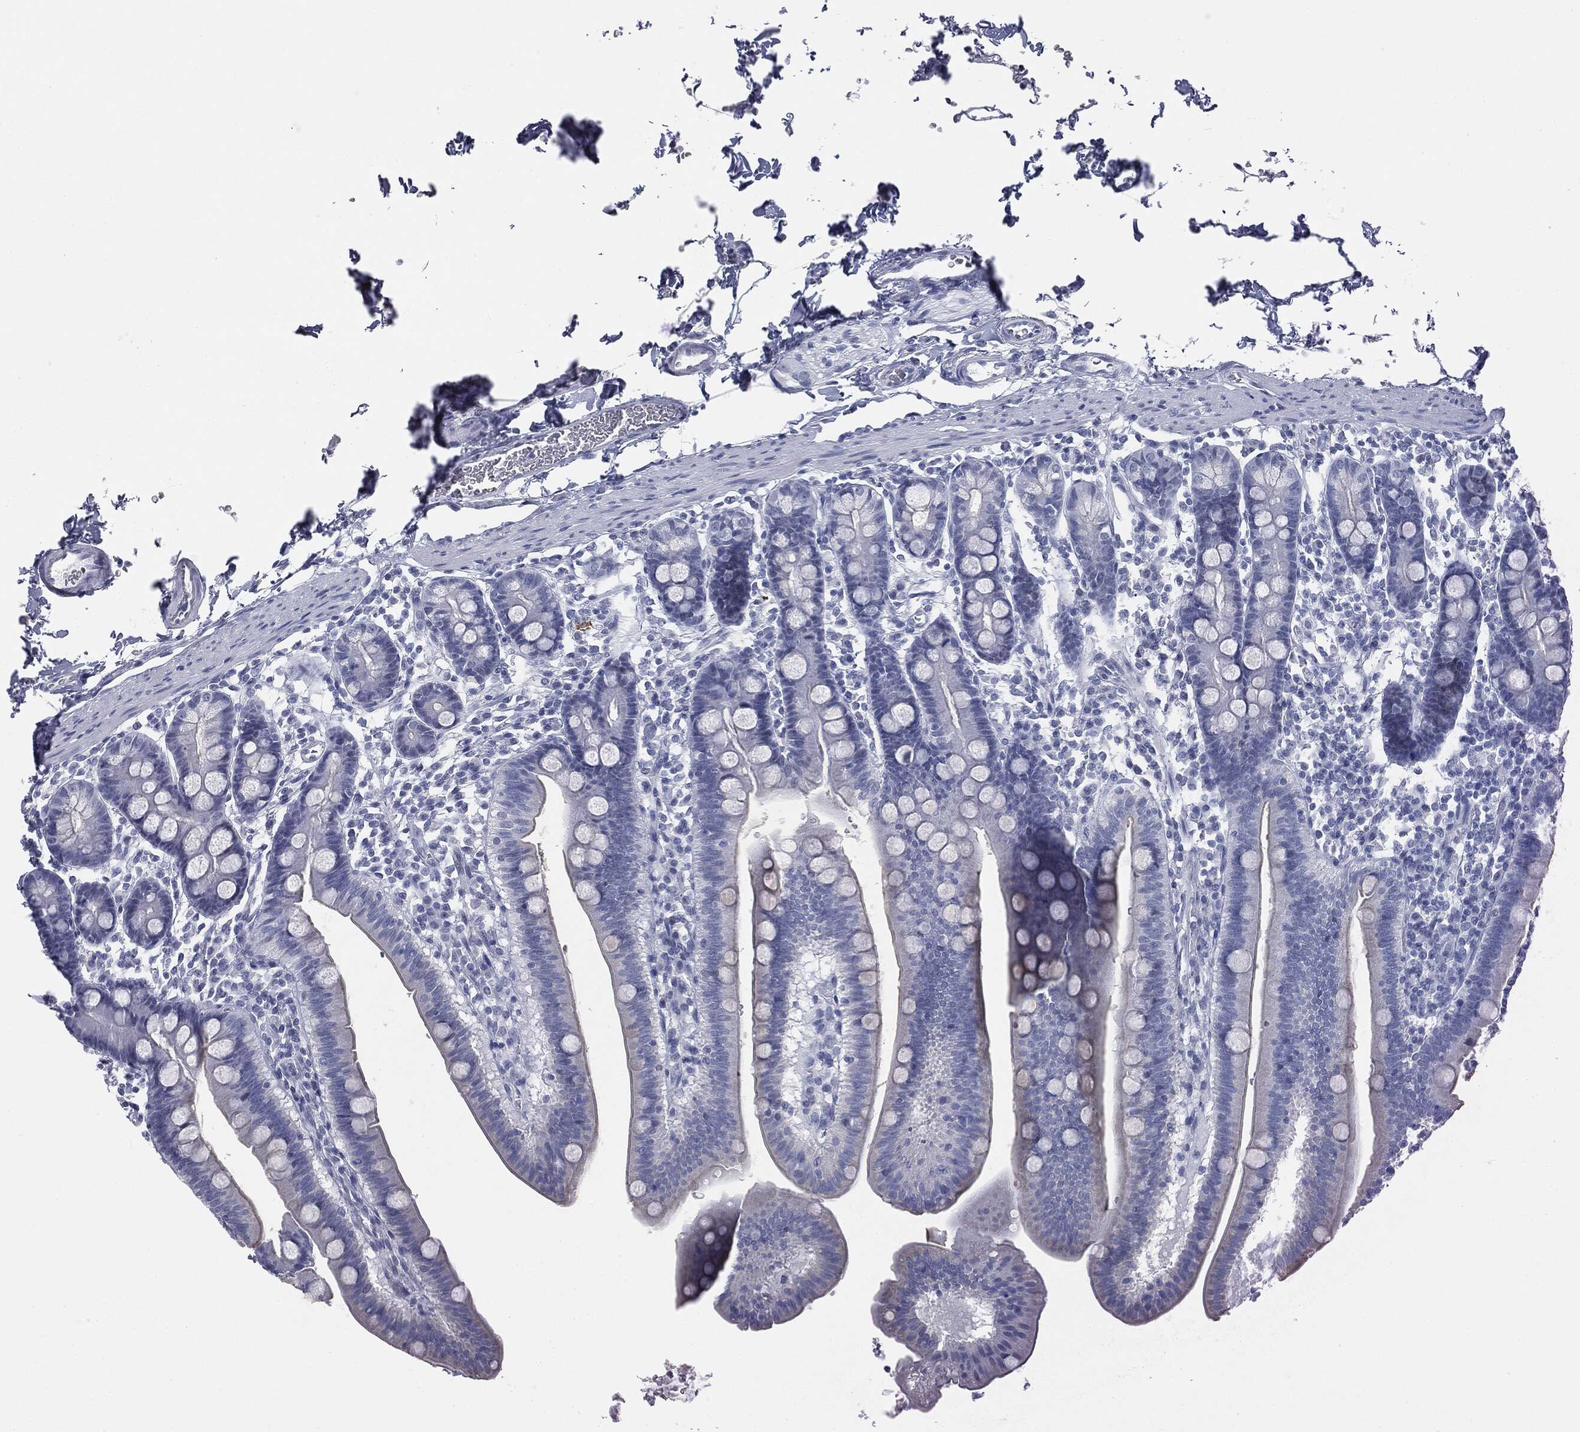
{"staining": {"intensity": "negative", "quantity": "none", "location": "none"}, "tissue": "duodenum", "cell_type": "Glandular cells", "image_type": "normal", "snomed": [{"axis": "morphology", "description": "Normal tissue, NOS"}, {"axis": "topography", "description": "Duodenum"}], "caption": "Duodenum was stained to show a protein in brown. There is no significant staining in glandular cells. The staining is performed using DAB brown chromogen with nuclei counter-stained in using hematoxylin.", "gene": "TPO", "patient": {"sex": "male", "age": 59}}